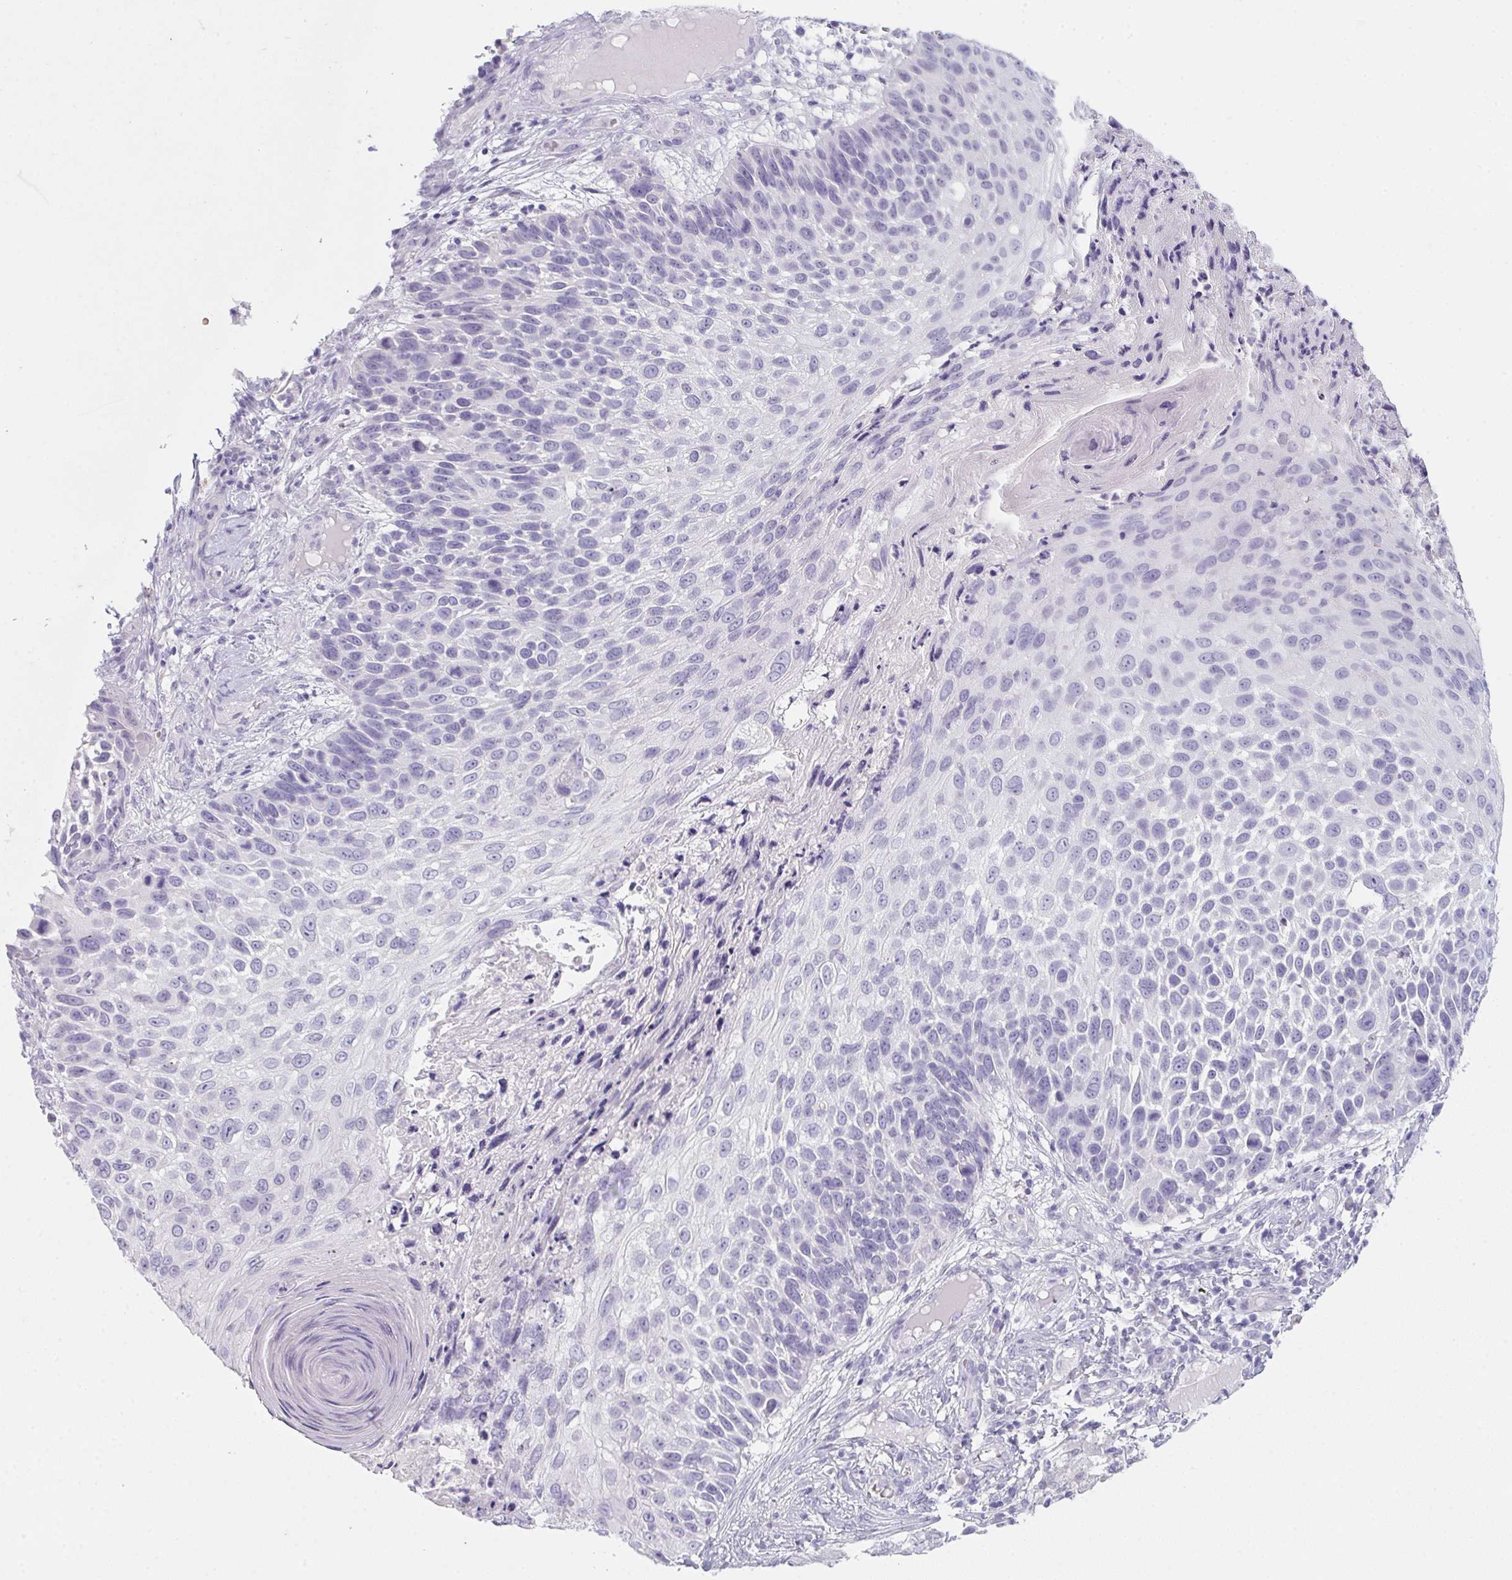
{"staining": {"intensity": "negative", "quantity": "none", "location": "none"}, "tissue": "skin cancer", "cell_type": "Tumor cells", "image_type": "cancer", "snomed": [{"axis": "morphology", "description": "Squamous cell carcinoma, NOS"}, {"axis": "topography", "description": "Skin"}], "caption": "The photomicrograph displays no staining of tumor cells in skin cancer (squamous cell carcinoma).", "gene": "DCD", "patient": {"sex": "male", "age": 92}}